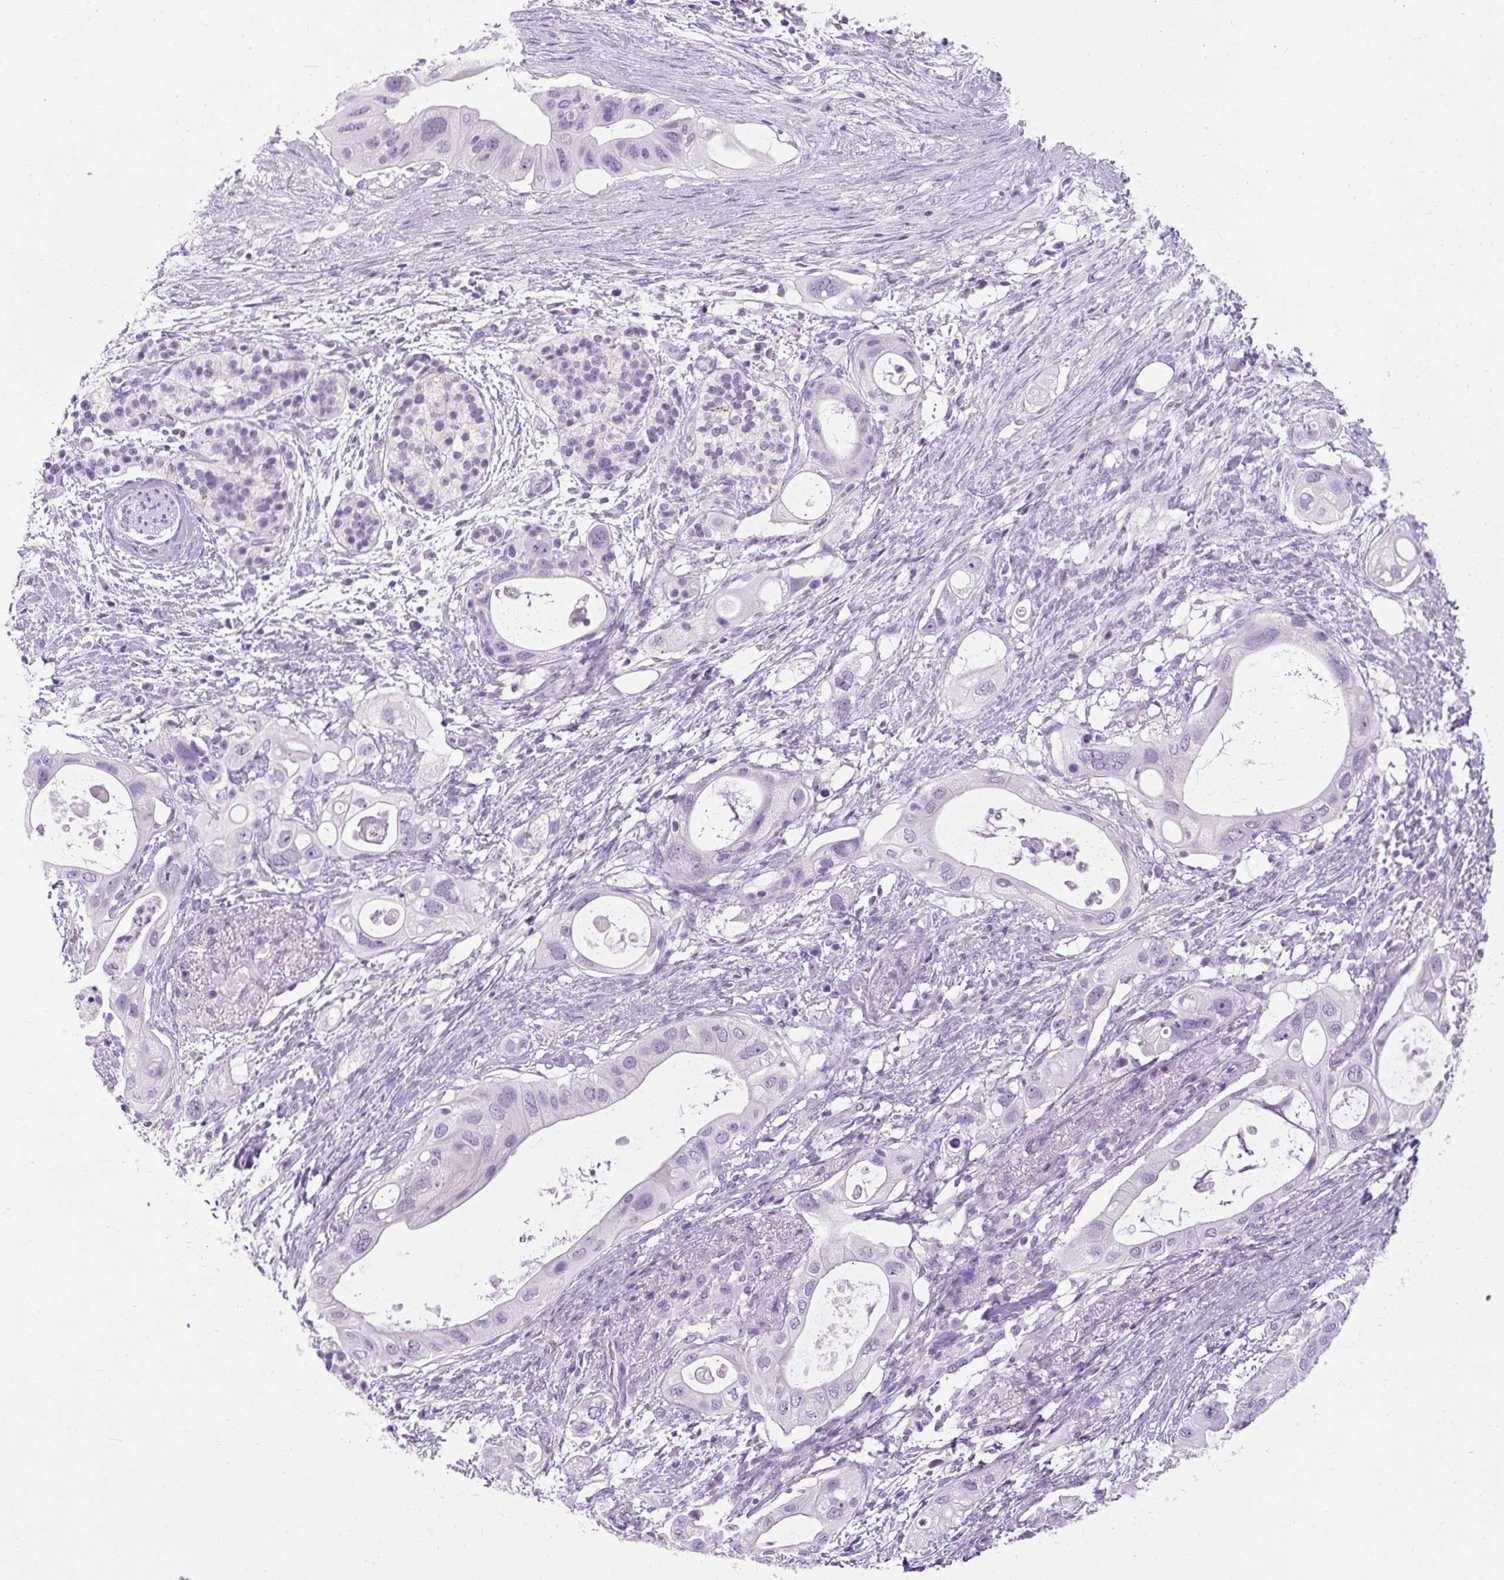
{"staining": {"intensity": "negative", "quantity": "none", "location": "none"}, "tissue": "pancreatic cancer", "cell_type": "Tumor cells", "image_type": "cancer", "snomed": [{"axis": "morphology", "description": "Adenocarcinoma, NOS"}, {"axis": "topography", "description": "Pancreas"}], "caption": "This histopathology image is of pancreatic adenocarcinoma stained with immunohistochemistry (IHC) to label a protein in brown with the nuclei are counter-stained blue. There is no staining in tumor cells. The staining is performed using DAB brown chromogen with nuclei counter-stained in using hematoxylin.", "gene": "B3GNT4", "patient": {"sex": "female", "age": 72}}